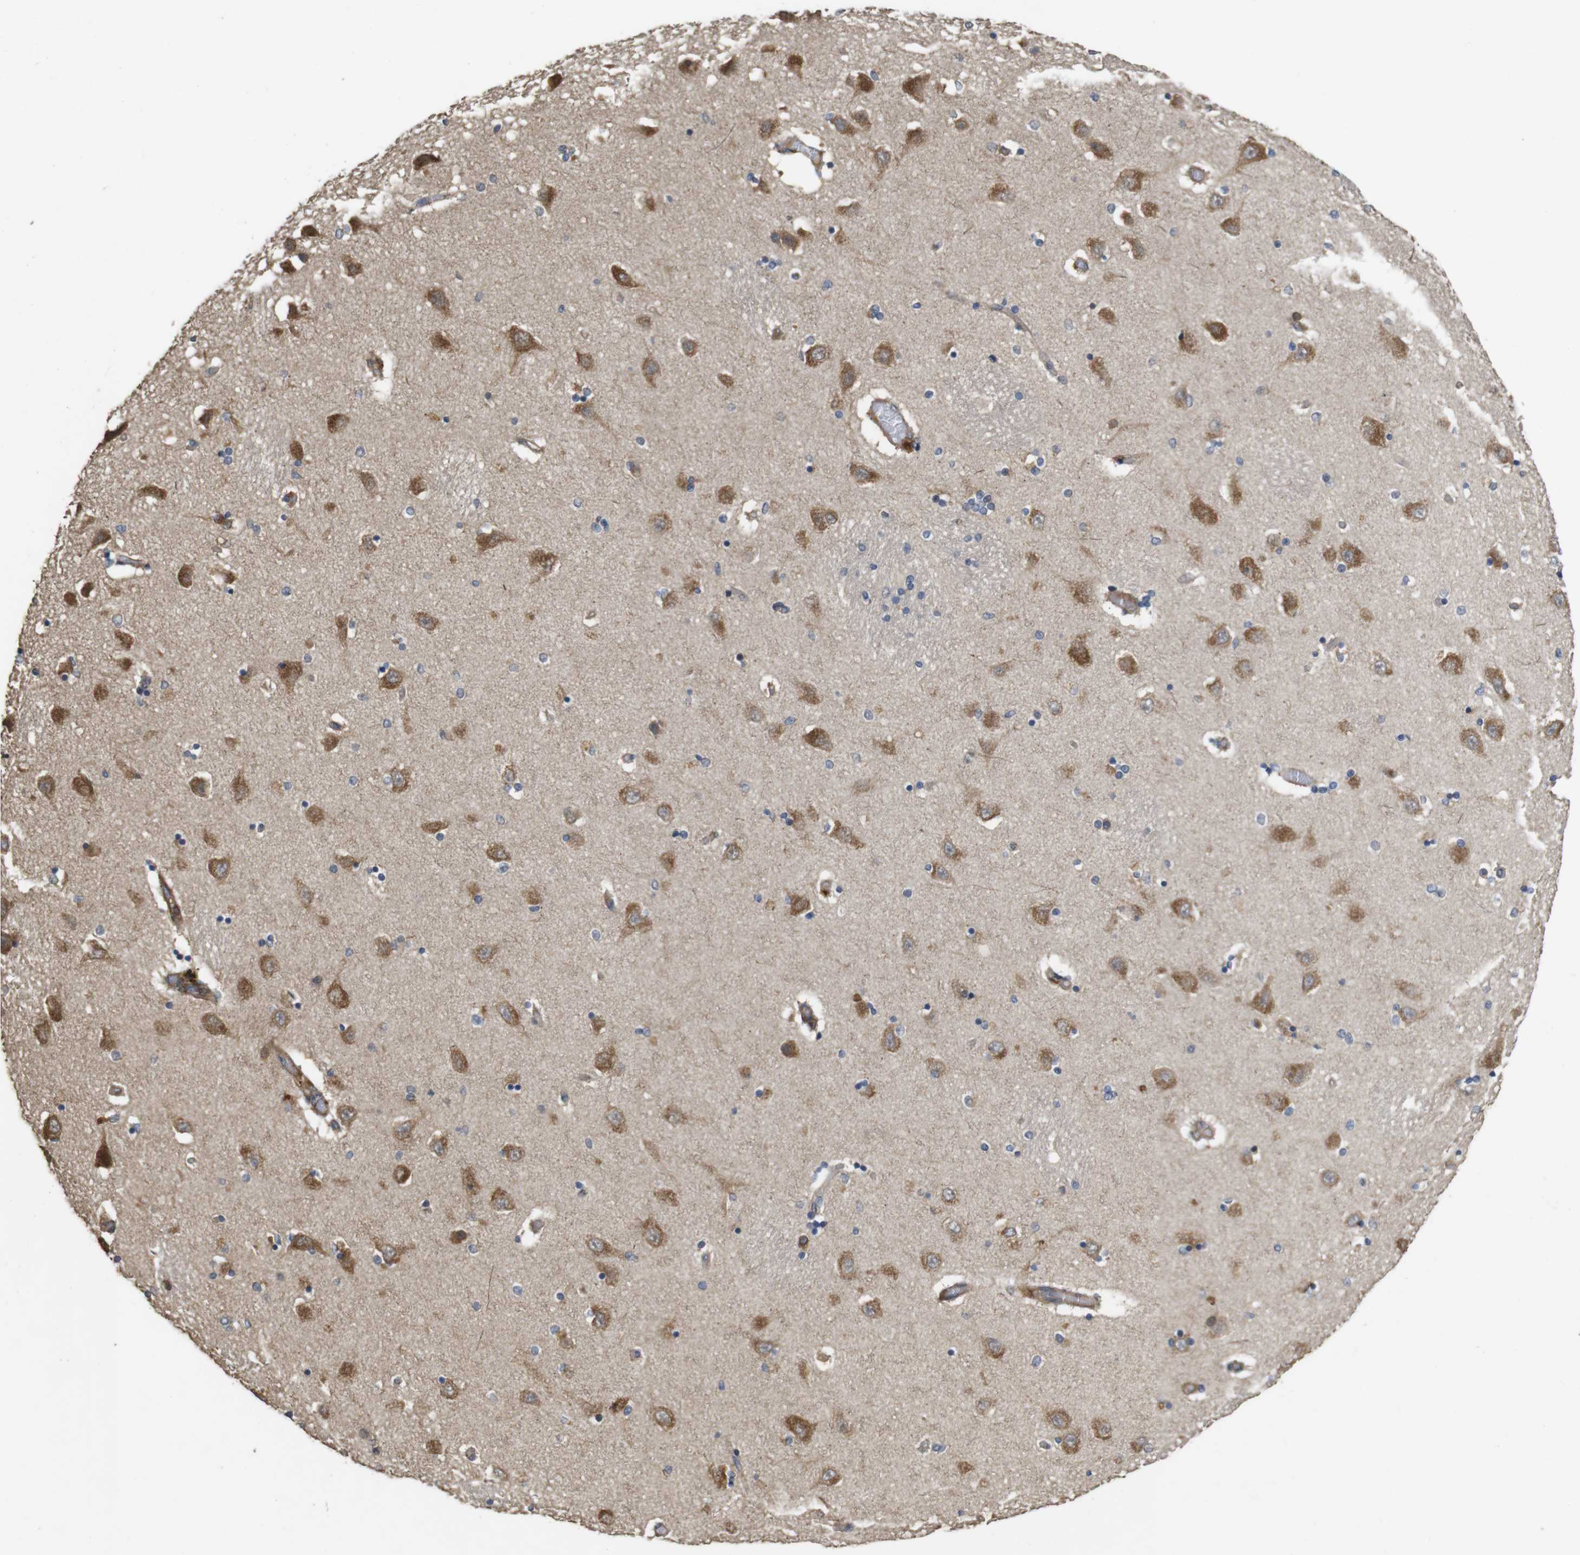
{"staining": {"intensity": "moderate", "quantity": "<25%", "location": "cytoplasmic/membranous"}, "tissue": "hippocampus", "cell_type": "Glial cells", "image_type": "normal", "snomed": [{"axis": "morphology", "description": "Normal tissue, NOS"}, {"axis": "topography", "description": "Hippocampus"}], "caption": "Protein staining of benign hippocampus displays moderate cytoplasmic/membranous positivity in about <25% of glial cells. The staining was performed using DAB (3,3'-diaminobenzidine) to visualize the protein expression in brown, while the nuclei were stained in blue with hematoxylin (Magnification: 20x).", "gene": "PCDHB10", "patient": {"sex": "female", "age": 54}}